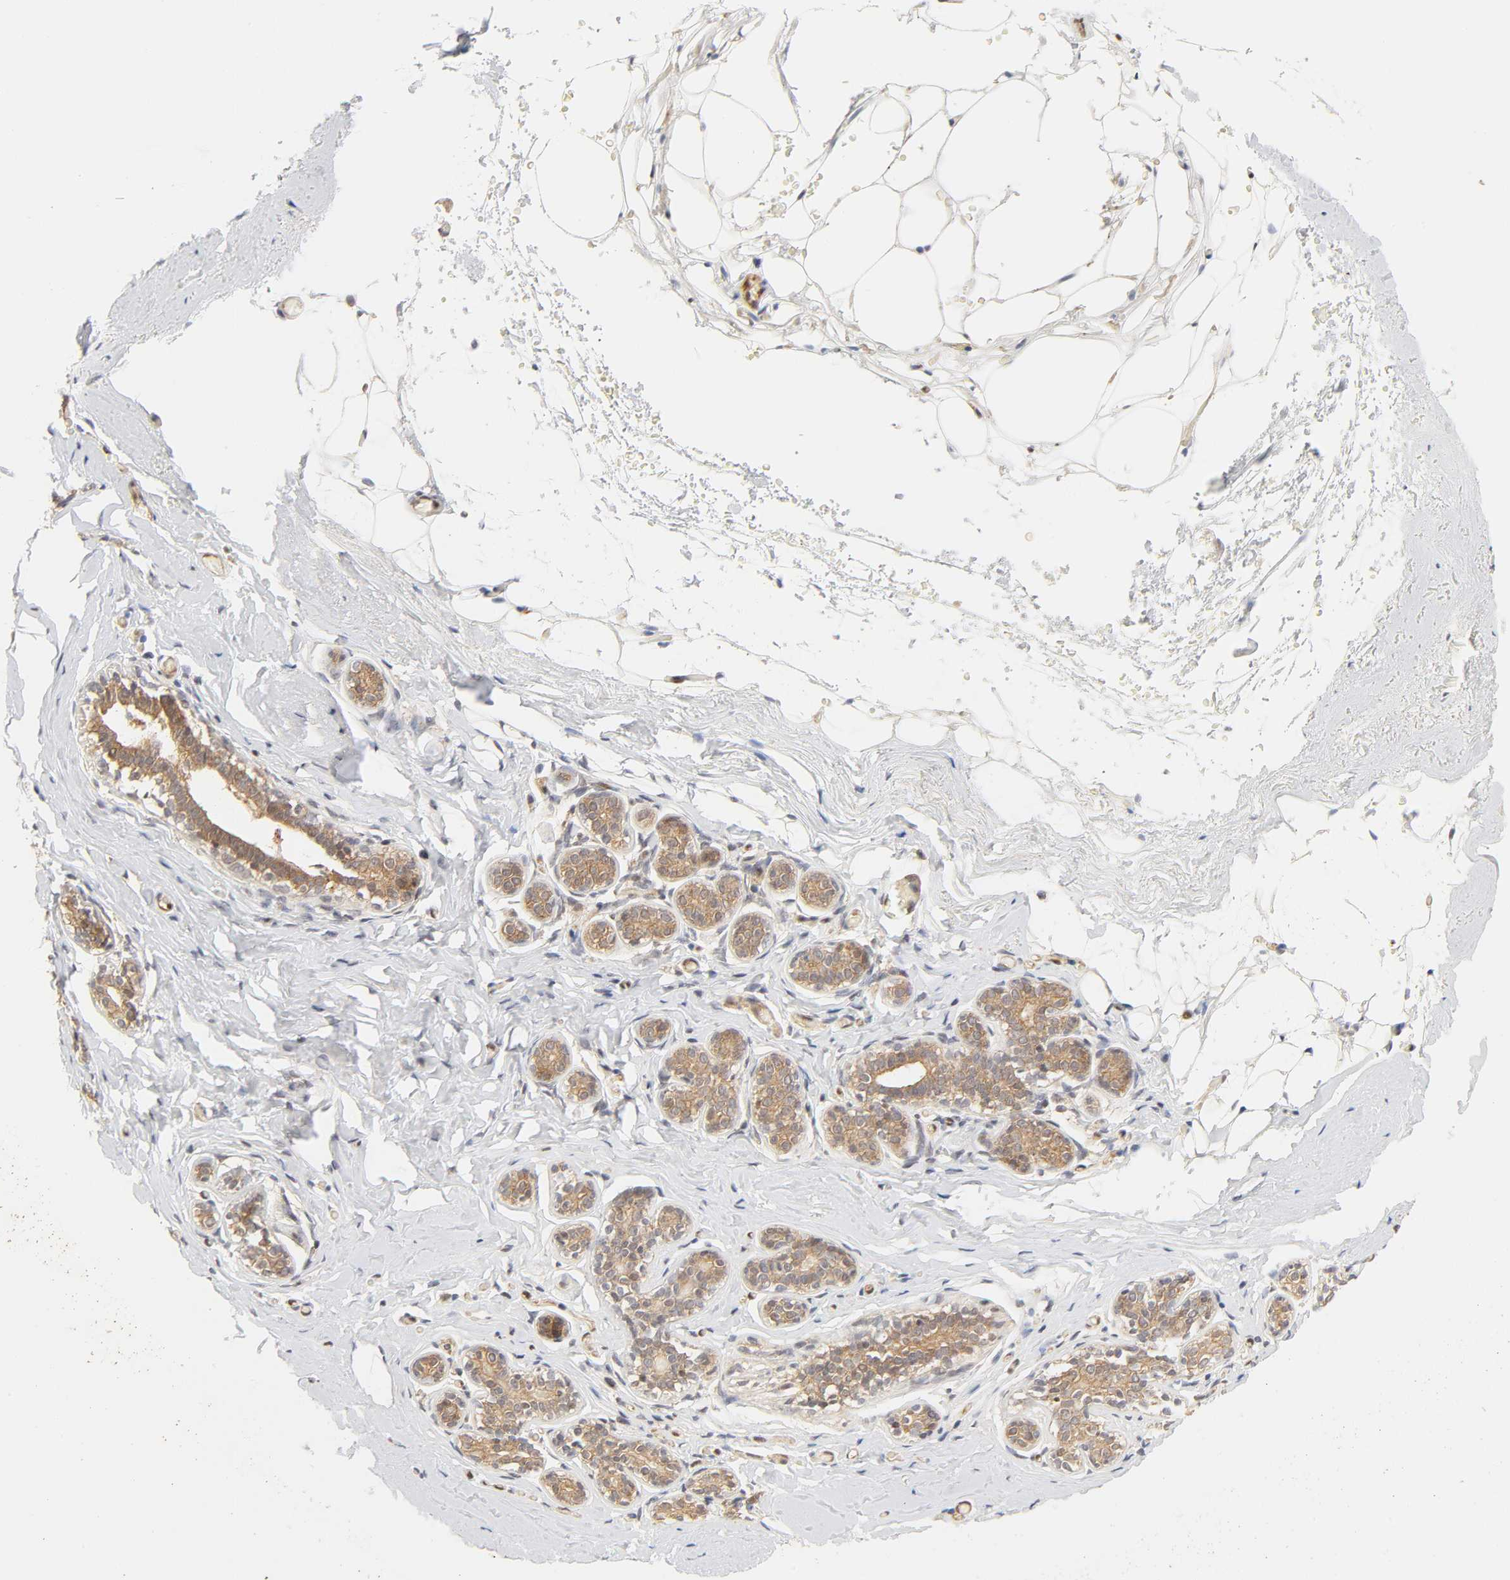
{"staining": {"intensity": "negative", "quantity": "none", "location": "none"}, "tissue": "breast", "cell_type": "Adipocytes", "image_type": "normal", "snomed": [{"axis": "morphology", "description": "Normal tissue, NOS"}, {"axis": "topography", "description": "Breast"}, {"axis": "topography", "description": "Soft tissue"}], "caption": "Immunohistochemistry of unremarkable human breast shows no staining in adipocytes.", "gene": "CDC37", "patient": {"sex": "female", "age": 75}}